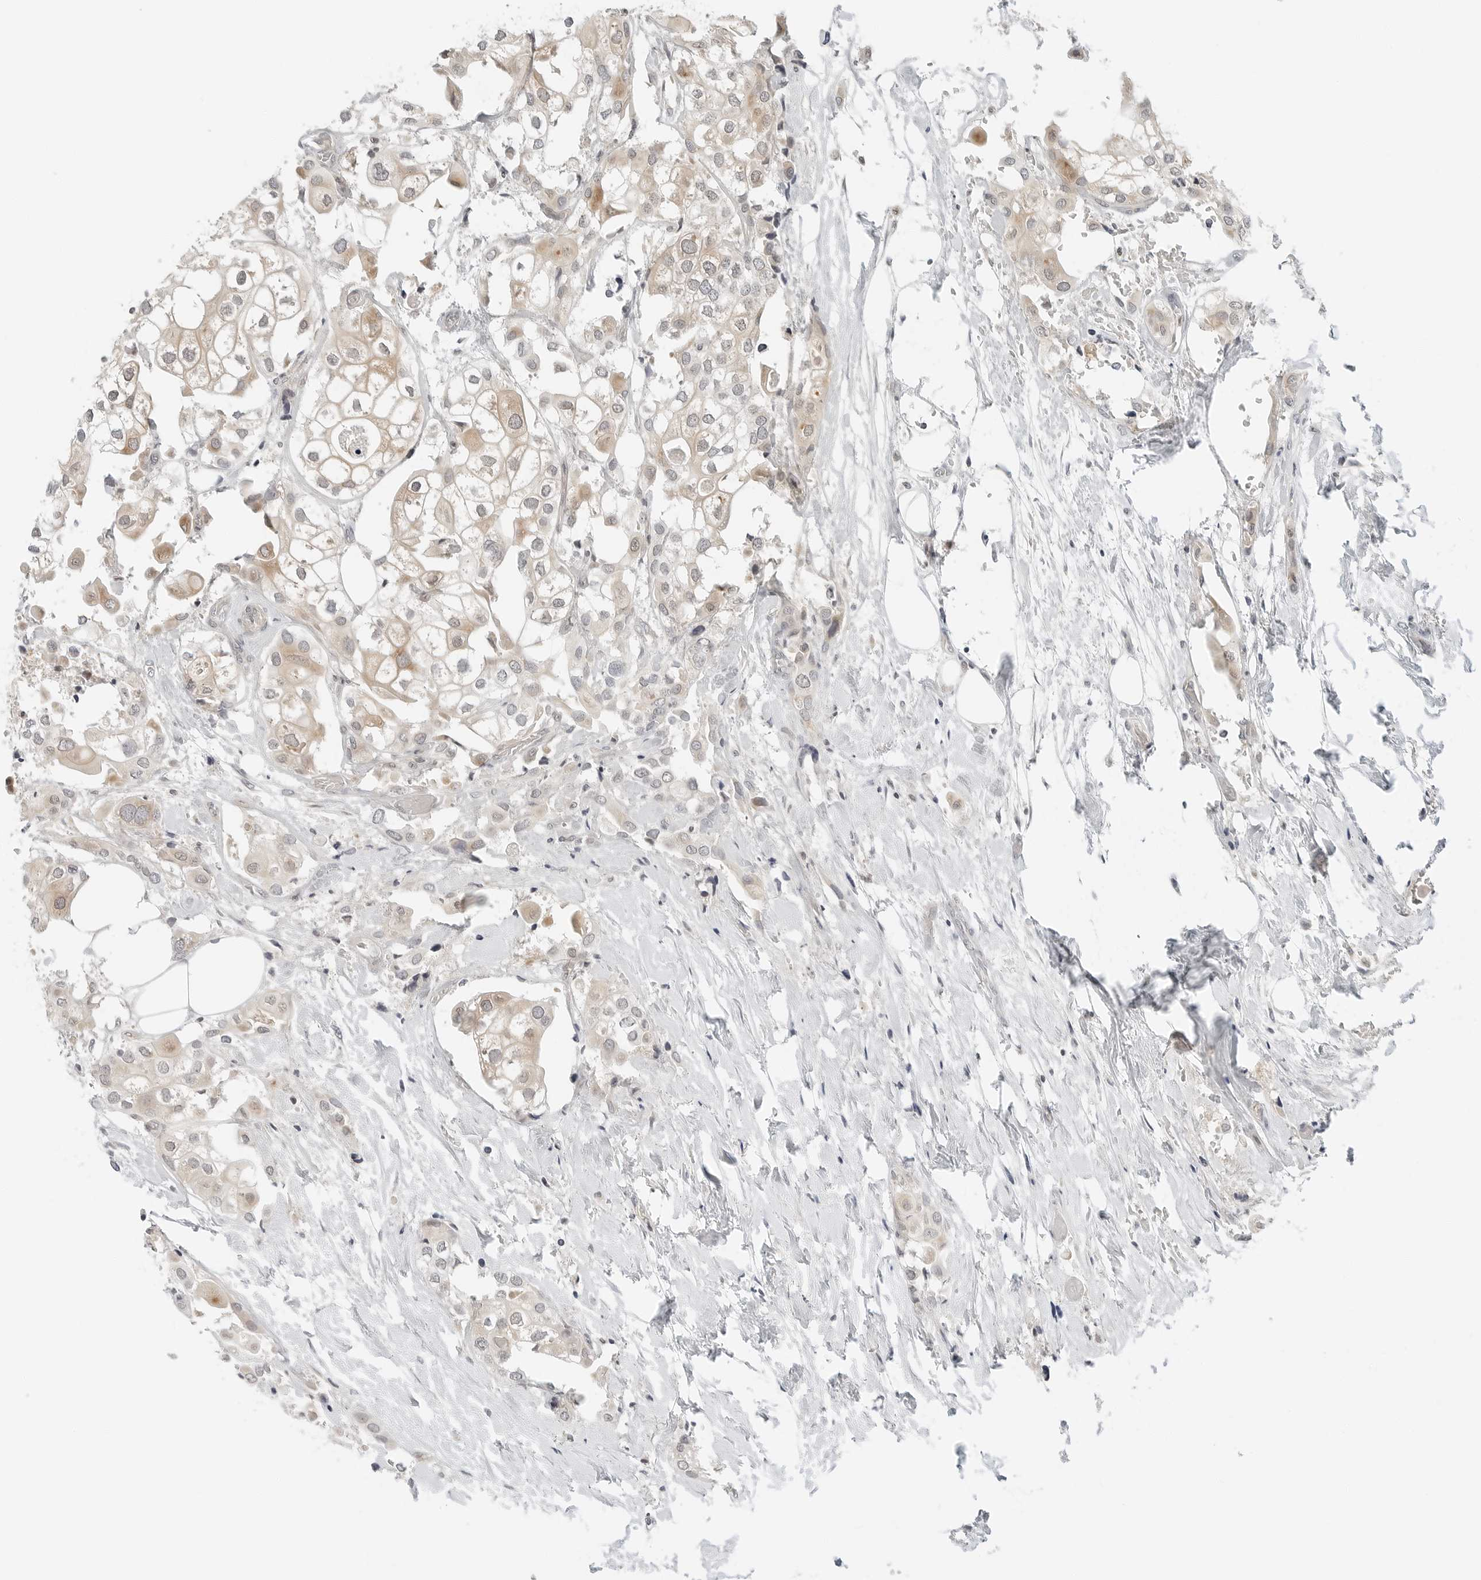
{"staining": {"intensity": "weak", "quantity": "25%-75%", "location": "cytoplasmic/membranous"}, "tissue": "urothelial cancer", "cell_type": "Tumor cells", "image_type": "cancer", "snomed": [{"axis": "morphology", "description": "Urothelial carcinoma, High grade"}, {"axis": "topography", "description": "Urinary bladder"}], "caption": "Immunohistochemical staining of human urothelial cancer exhibits weak cytoplasmic/membranous protein expression in approximately 25%-75% of tumor cells. Immunohistochemistry stains the protein in brown and the nuclei are stained blue.", "gene": "IQCC", "patient": {"sex": "male", "age": 64}}